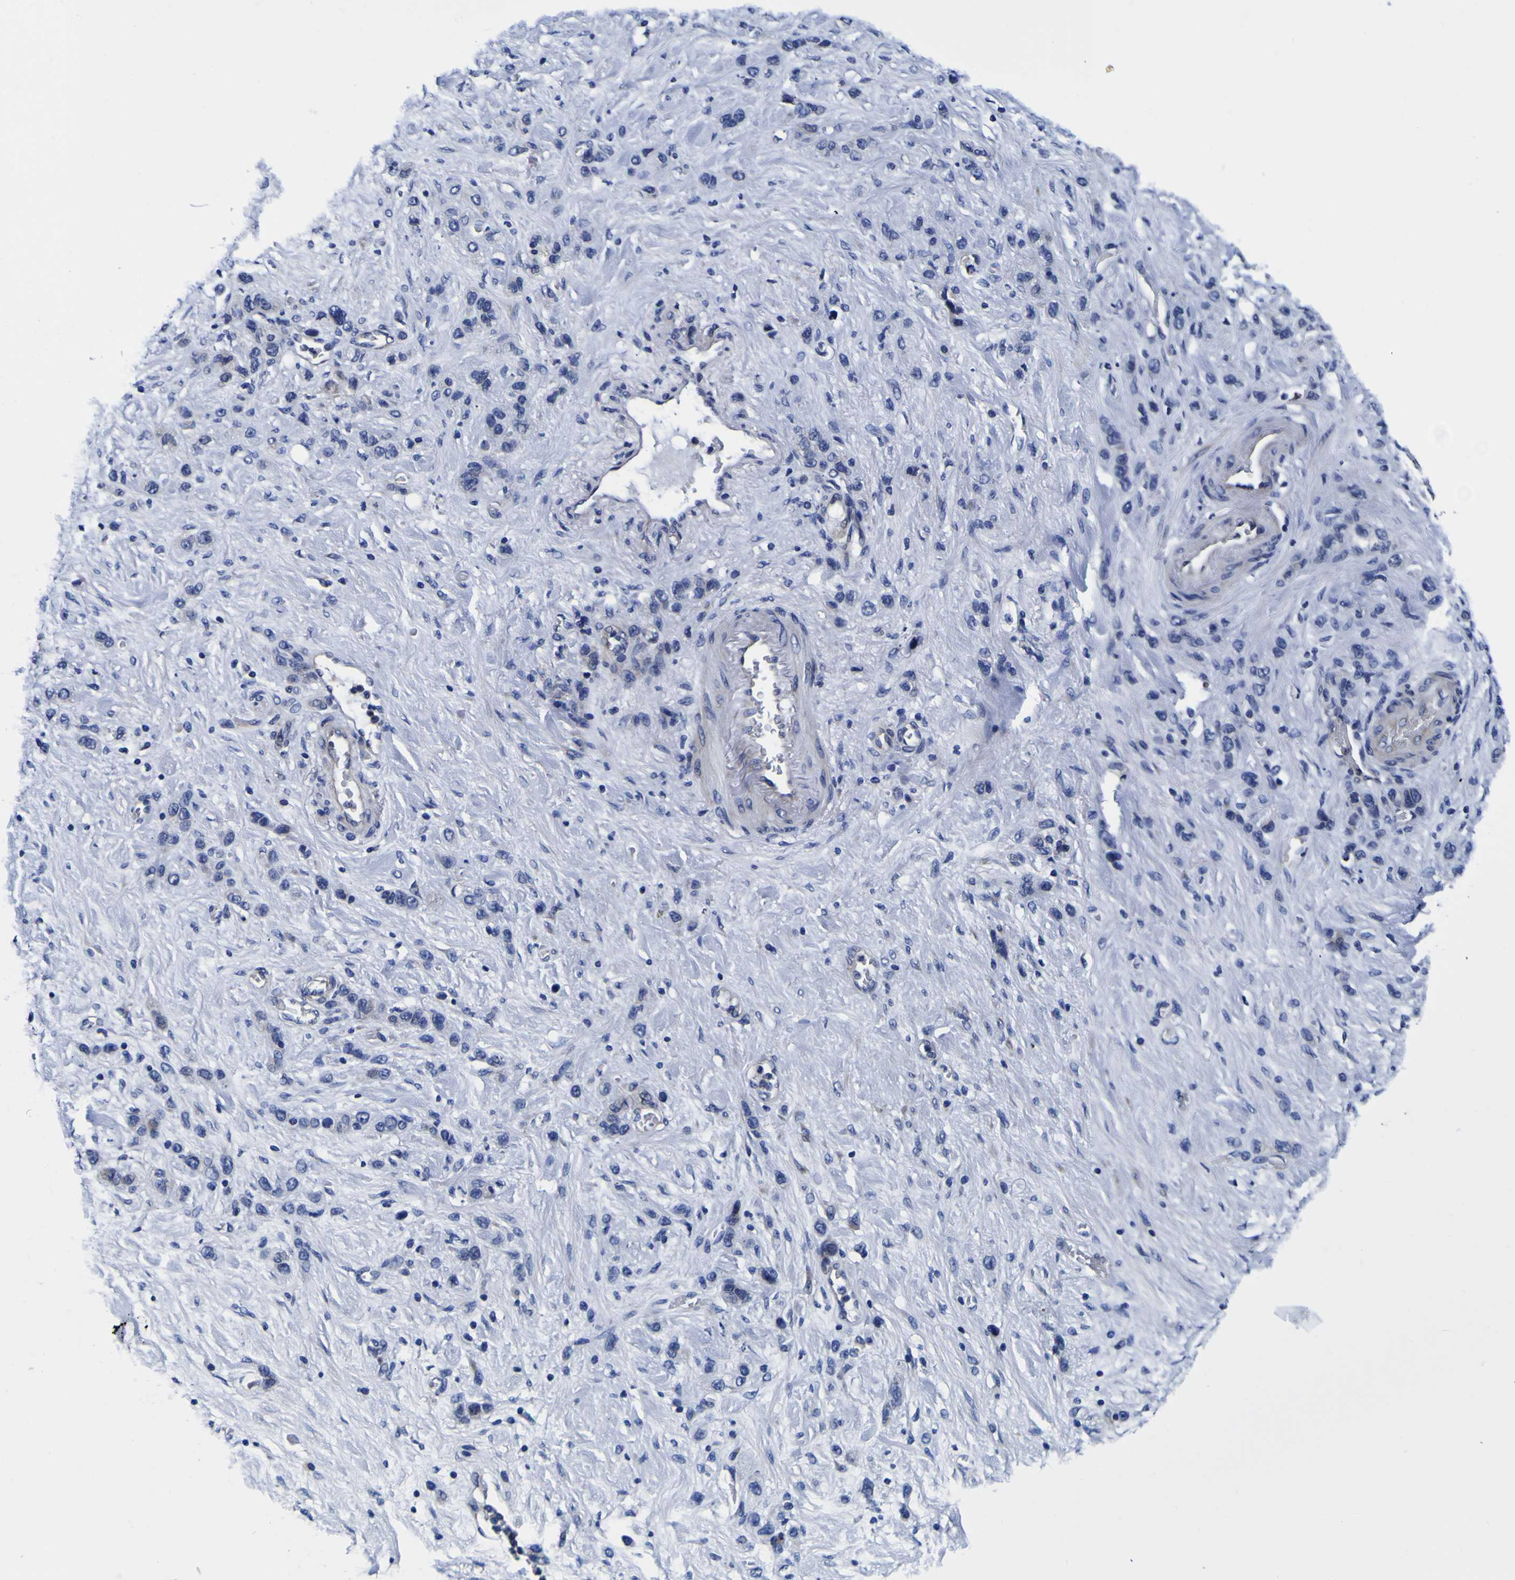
{"staining": {"intensity": "negative", "quantity": "none", "location": "none"}, "tissue": "stomach cancer", "cell_type": "Tumor cells", "image_type": "cancer", "snomed": [{"axis": "morphology", "description": "Adenocarcinoma, NOS"}, {"axis": "morphology", "description": "Adenocarcinoma, High grade"}, {"axis": "topography", "description": "Stomach, upper"}, {"axis": "topography", "description": "Stomach, lower"}], "caption": "Photomicrograph shows no protein staining in tumor cells of adenocarcinoma (stomach) tissue. (DAB immunohistochemistry, high magnification).", "gene": "PDLIM4", "patient": {"sex": "female", "age": 65}}